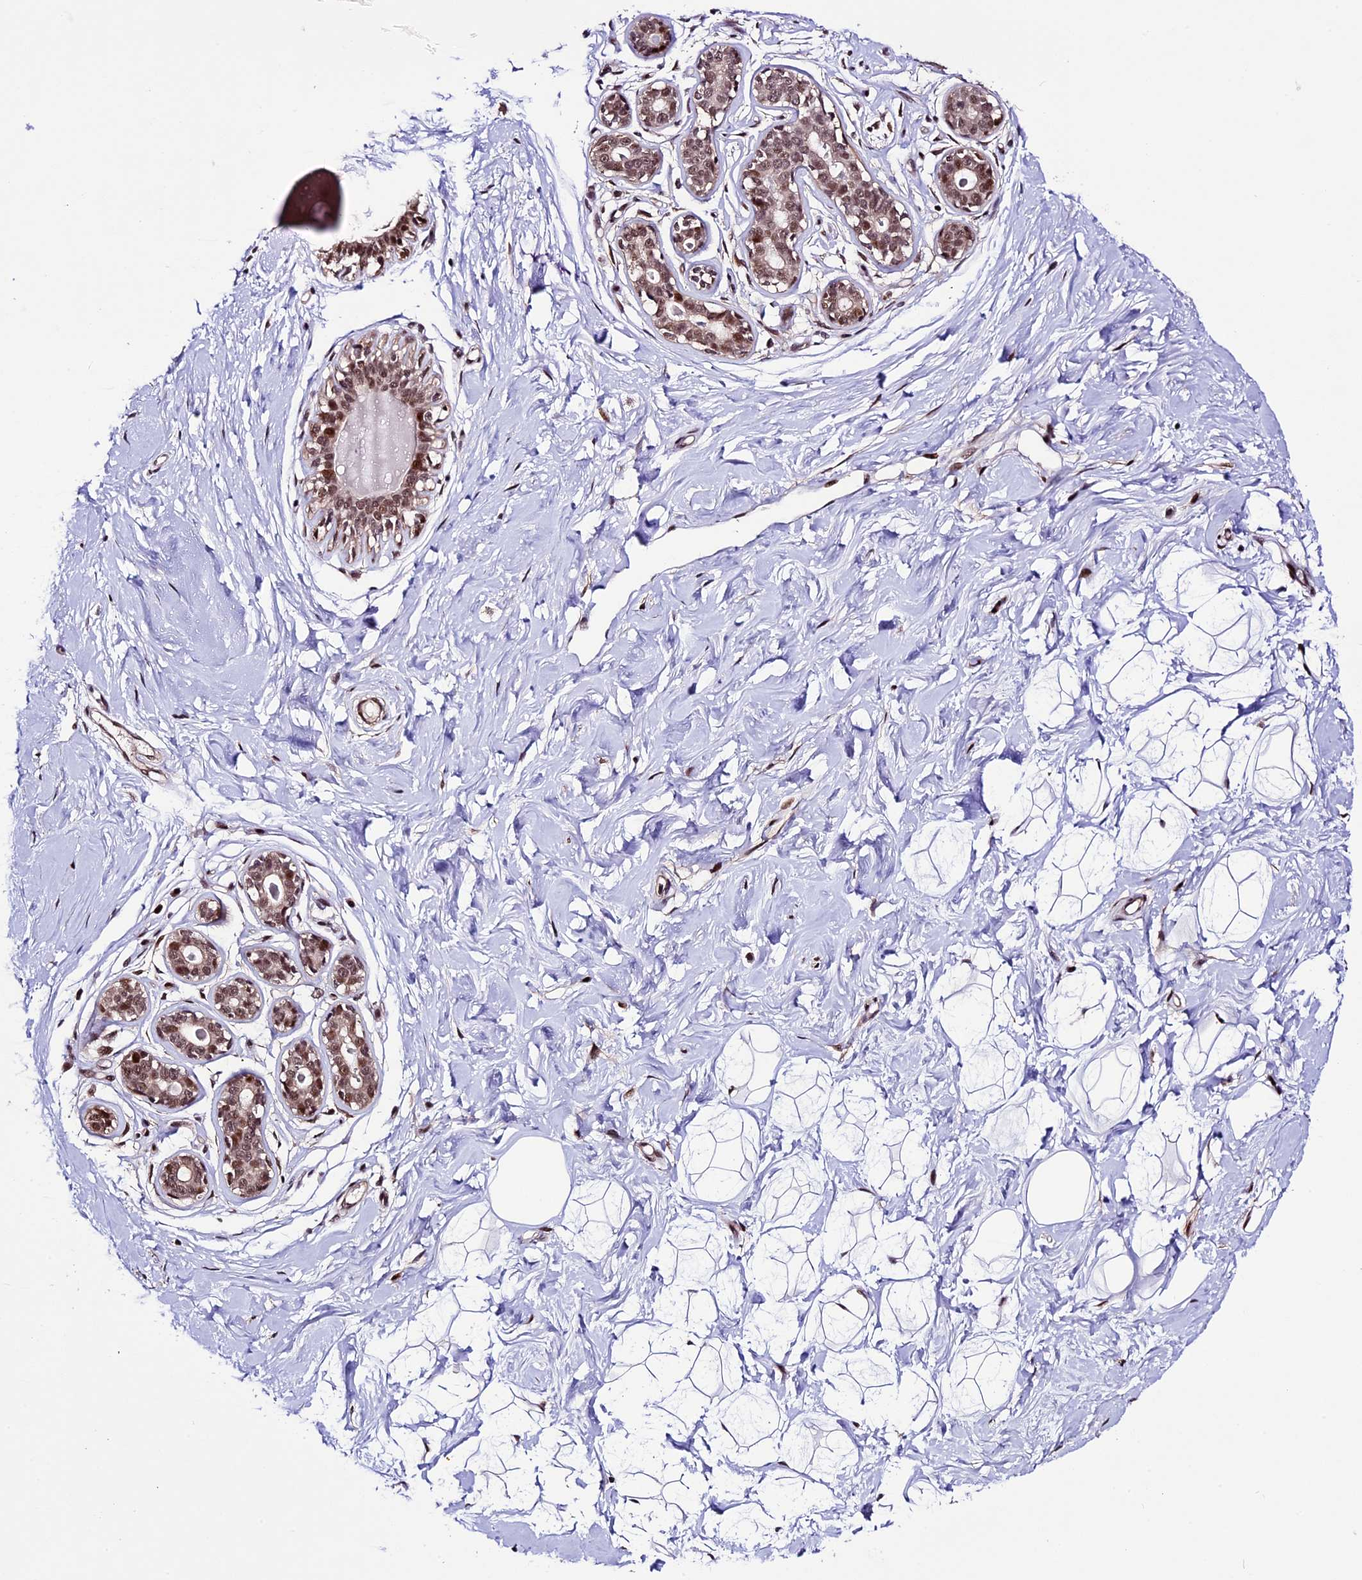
{"staining": {"intensity": "negative", "quantity": "none", "location": "none"}, "tissue": "breast", "cell_type": "Adipocytes", "image_type": "normal", "snomed": [{"axis": "morphology", "description": "Normal tissue, NOS"}, {"axis": "morphology", "description": "Adenoma, NOS"}, {"axis": "topography", "description": "Breast"}], "caption": "IHC histopathology image of benign breast: human breast stained with DAB (3,3'-diaminobenzidine) demonstrates no significant protein positivity in adipocytes. Brightfield microscopy of IHC stained with DAB (3,3'-diaminobenzidine) (brown) and hematoxylin (blue), captured at high magnification.", "gene": "TCP11L2", "patient": {"sex": "female", "age": 23}}